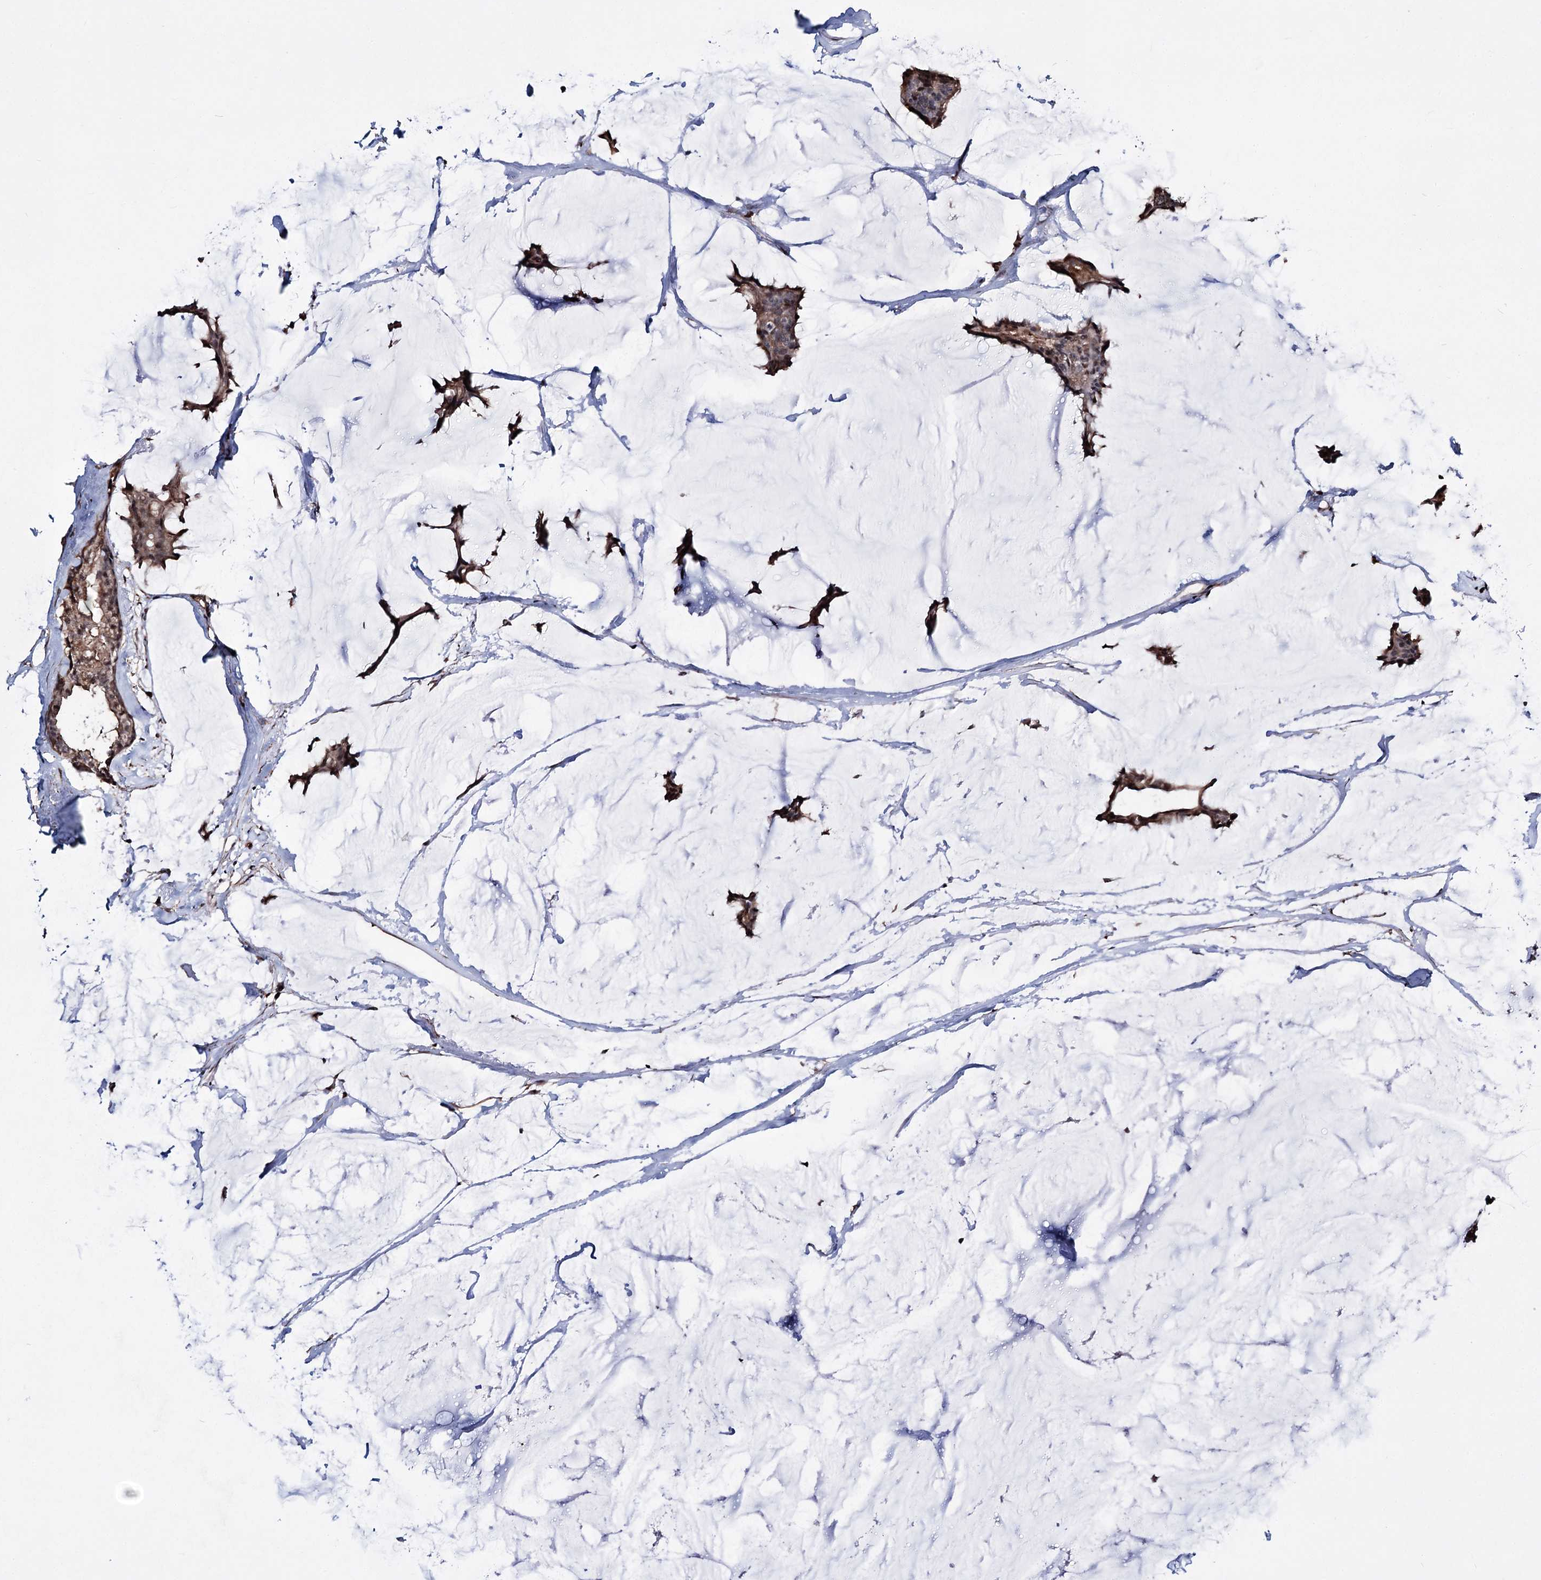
{"staining": {"intensity": "moderate", "quantity": ">75%", "location": "cytoplasmic/membranous,nuclear"}, "tissue": "breast cancer", "cell_type": "Tumor cells", "image_type": "cancer", "snomed": [{"axis": "morphology", "description": "Duct carcinoma"}, {"axis": "topography", "description": "Breast"}], "caption": "A brown stain shows moderate cytoplasmic/membranous and nuclear expression of a protein in intraductal carcinoma (breast) tumor cells.", "gene": "CHMP7", "patient": {"sex": "female", "age": 93}}